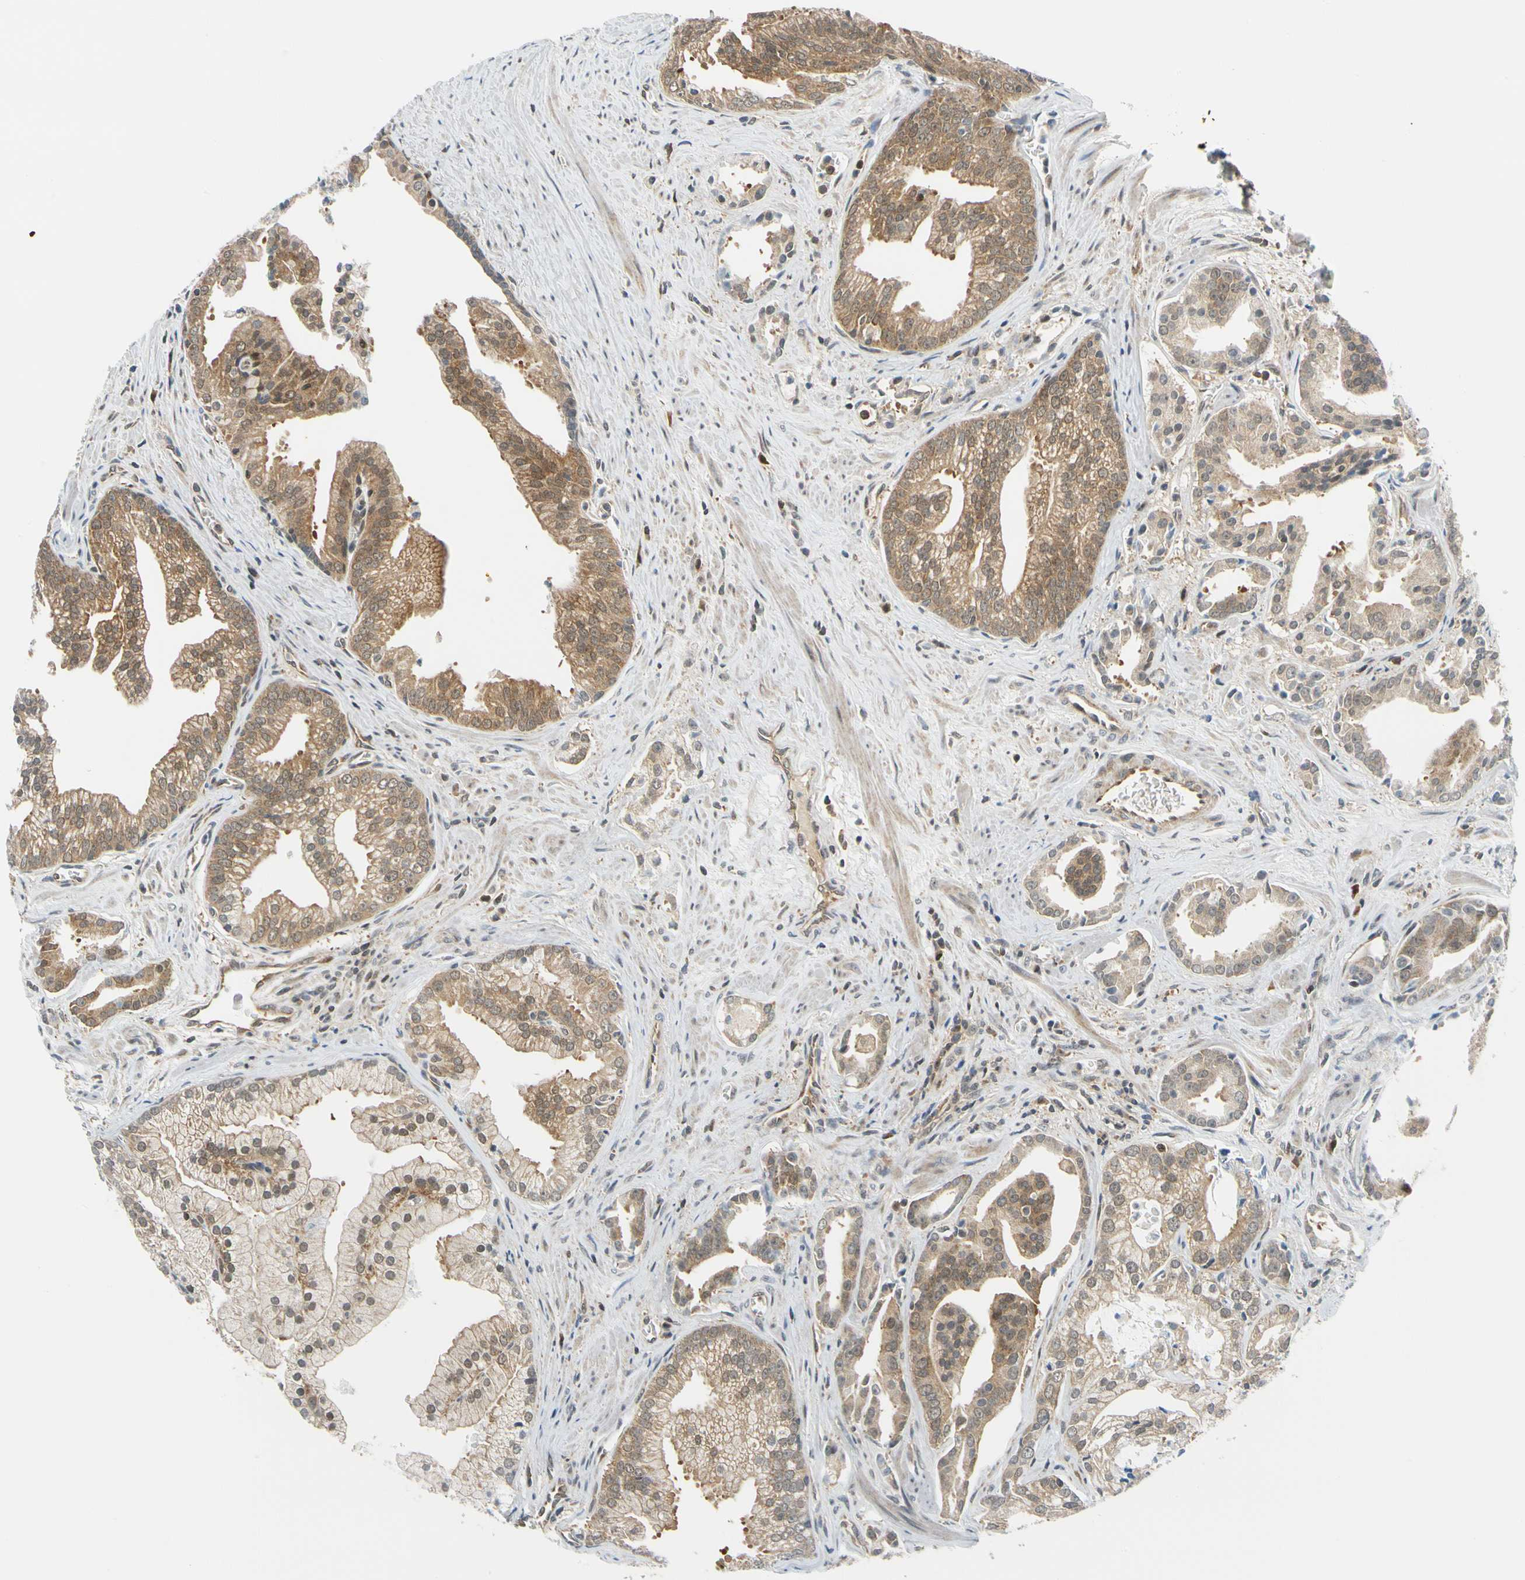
{"staining": {"intensity": "moderate", "quantity": ">75%", "location": "cytoplasmic/membranous"}, "tissue": "prostate cancer", "cell_type": "Tumor cells", "image_type": "cancer", "snomed": [{"axis": "morphology", "description": "Adenocarcinoma, High grade"}, {"axis": "topography", "description": "Prostate"}], "caption": "Prostate cancer (high-grade adenocarcinoma) was stained to show a protein in brown. There is medium levels of moderate cytoplasmic/membranous expression in approximately >75% of tumor cells.", "gene": "MAPK9", "patient": {"sex": "male", "age": 67}}